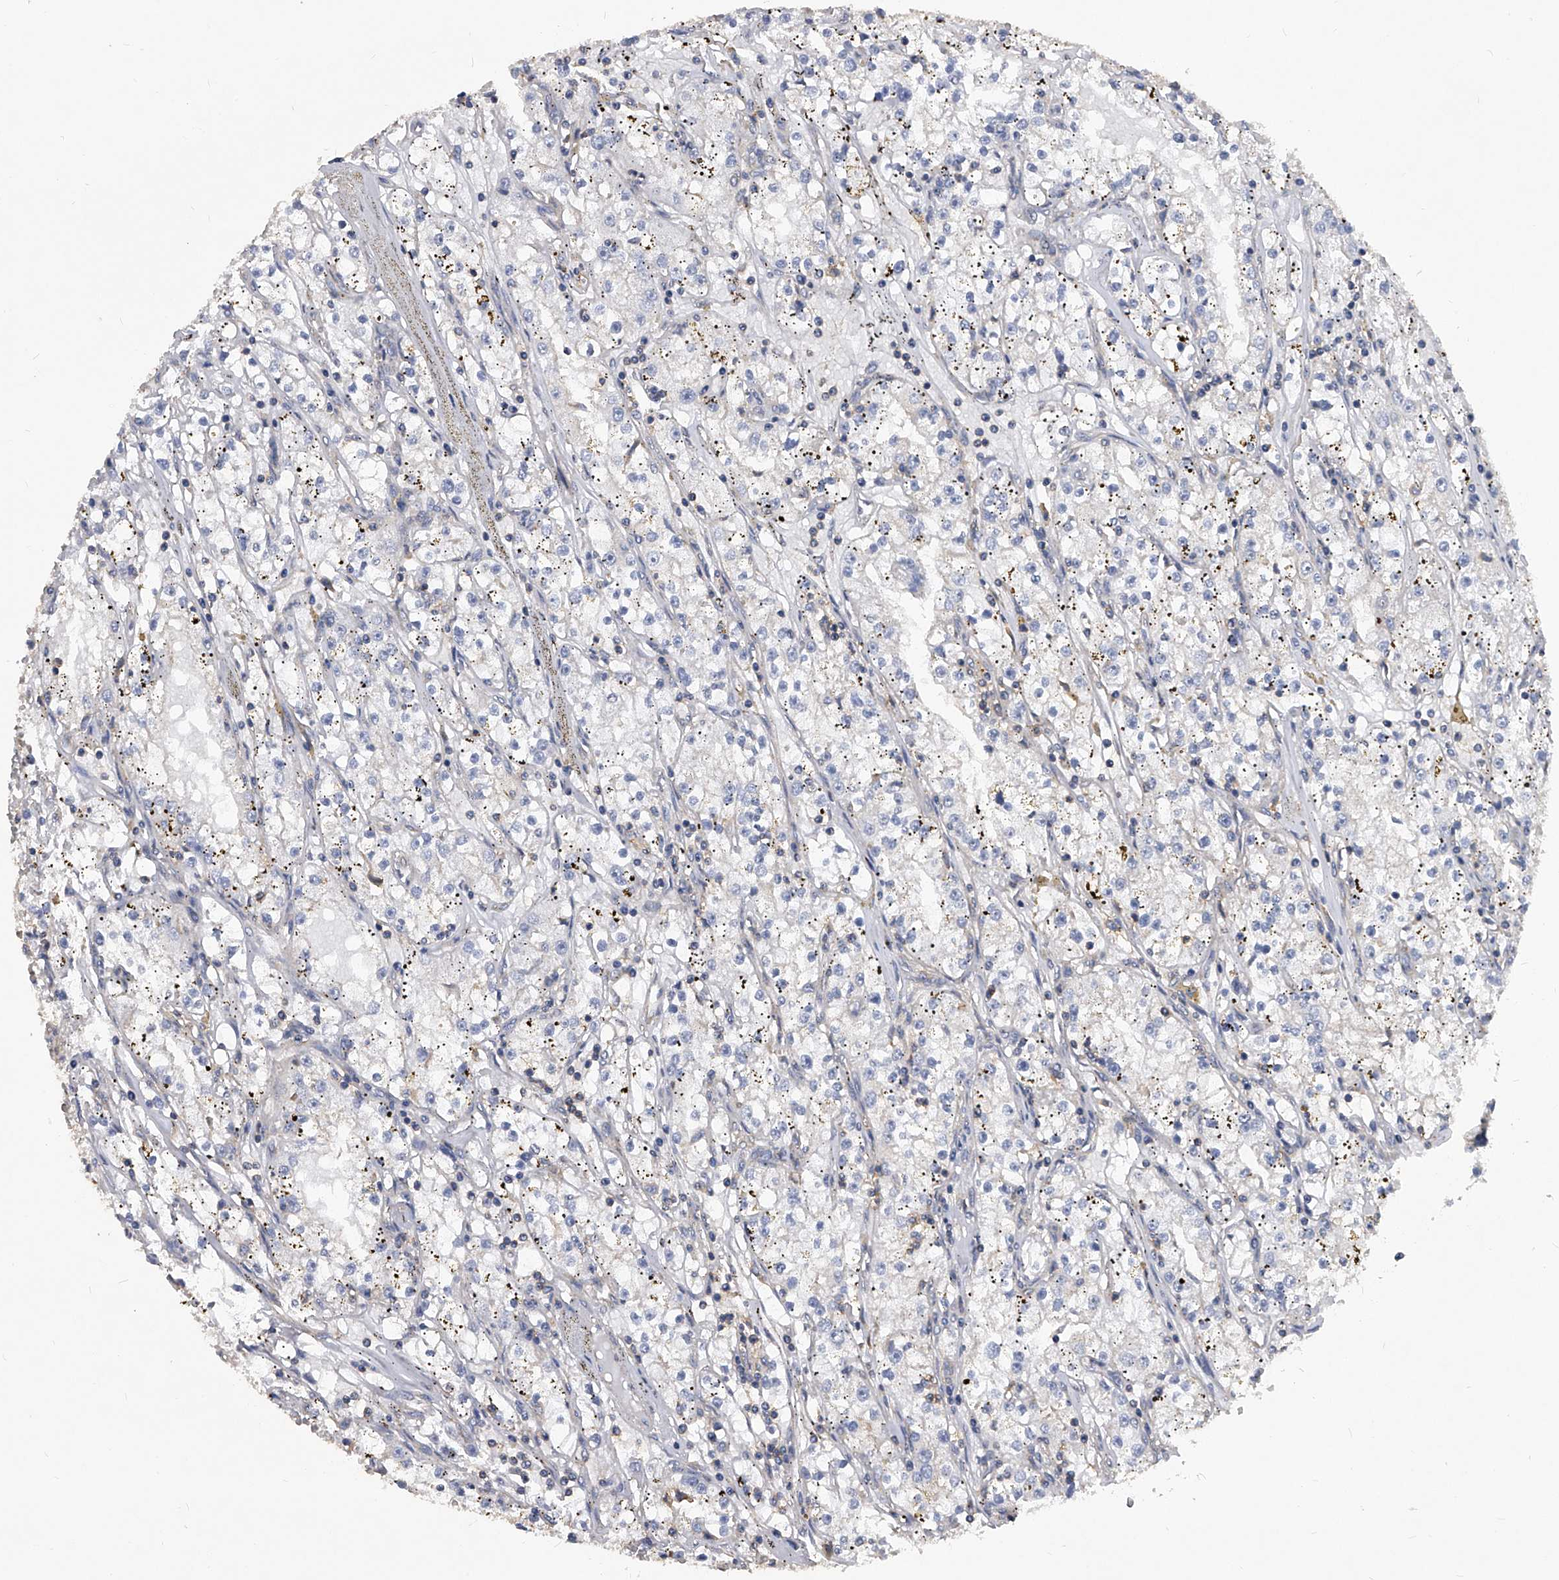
{"staining": {"intensity": "negative", "quantity": "none", "location": "none"}, "tissue": "renal cancer", "cell_type": "Tumor cells", "image_type": "cancer", "snomed": [{"axis": "morphology", "description": "Adenocarcinoma, NOS"}, {"axis": "topography", "description": "Kidney"}], "caption": "High power microscopy image of an IHC photomicrograph of renal cancer (adenocarcinoma), revealing no significant positivity in tumor cells.", "gene": "ATG5", "patient": {"sex": "male", "age": 56}}